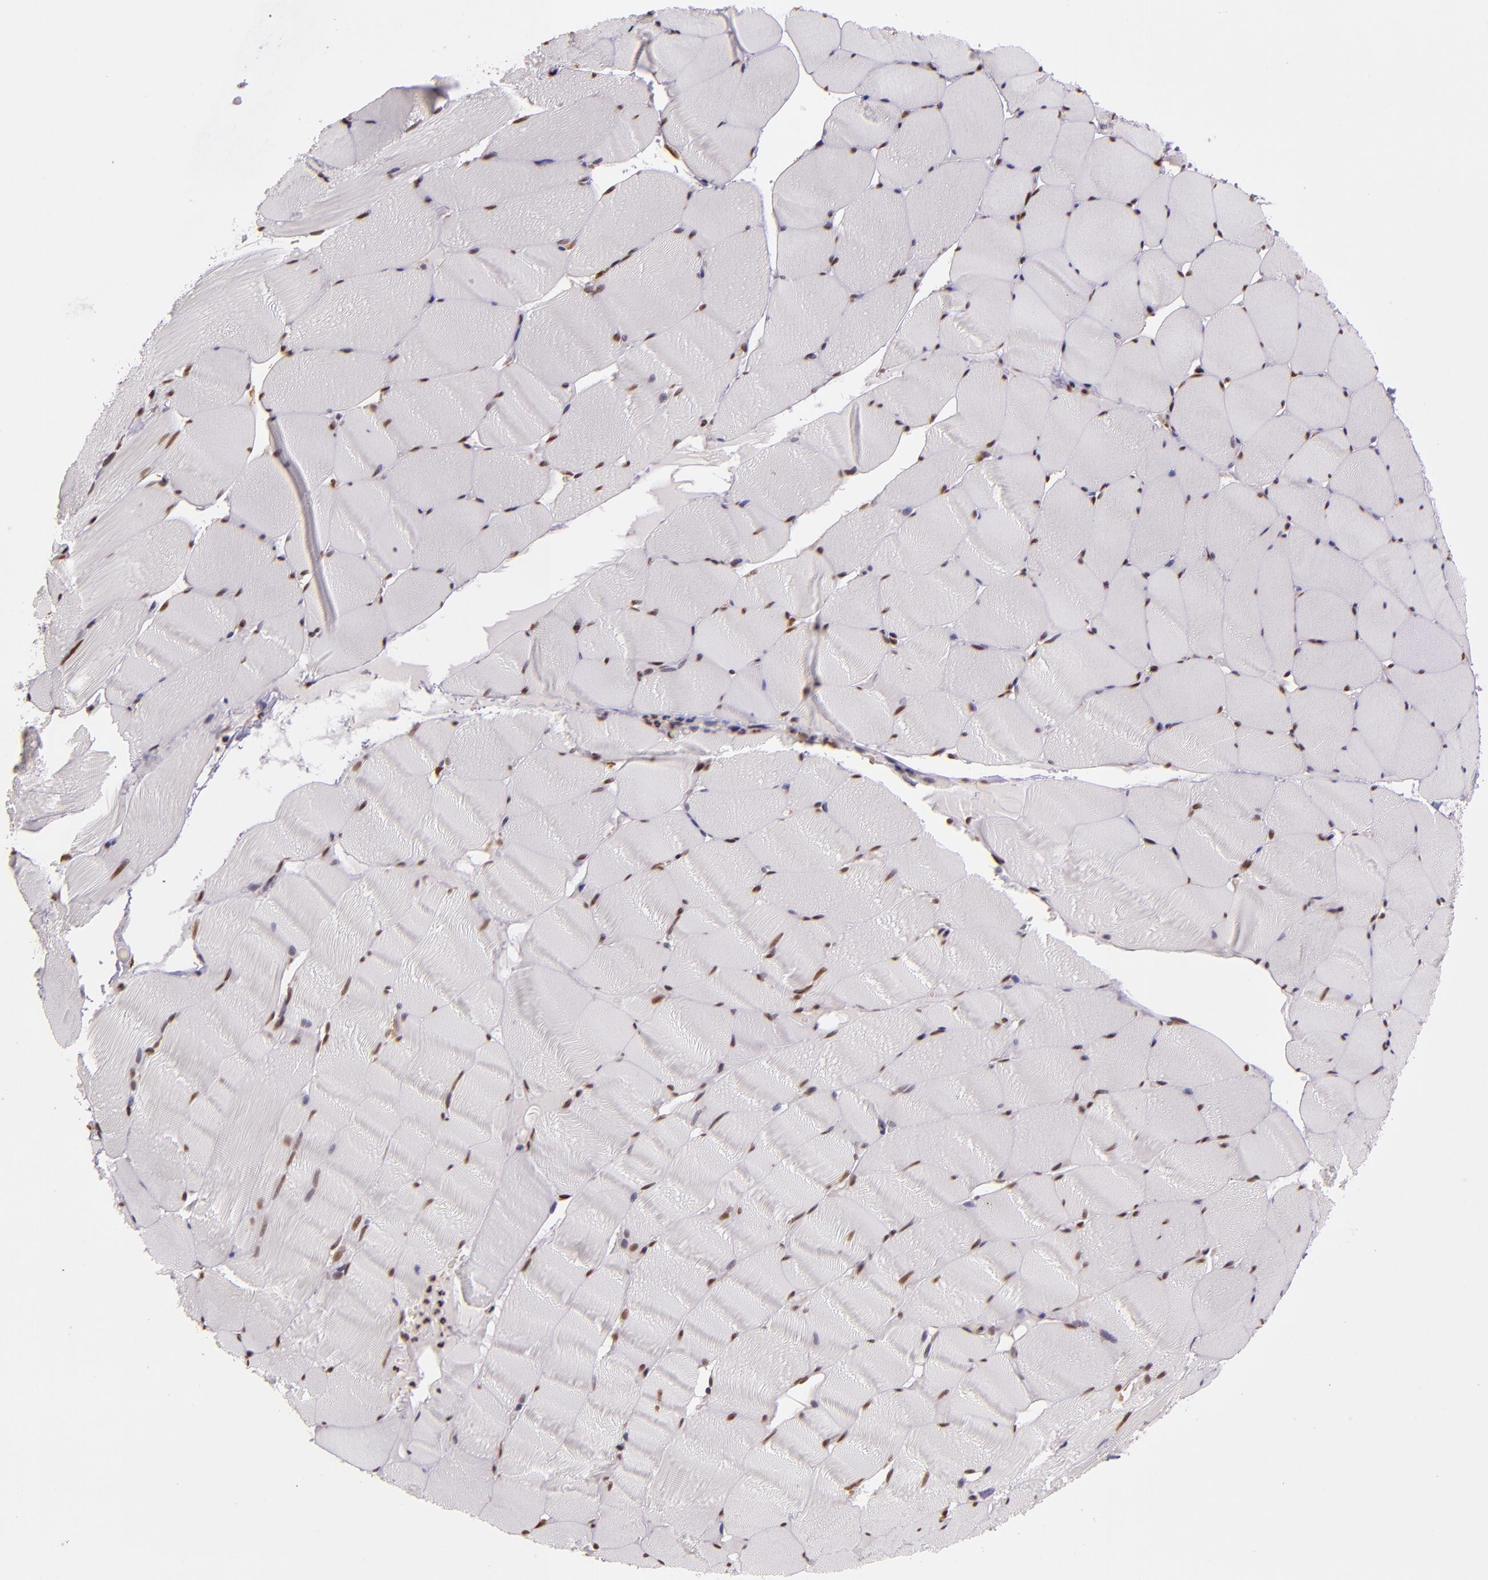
{"staining": {"intensity": "strong", "quantity": ">75%", "location": "nuclear"}, "tissue": "skeletal muscle", "cell_type": "Myocytes", "image_type": "normal", "snomed": [{"axis": "morphology", "description": "Normal tissue, NOS"}, {"axis": "topography", "description": "Skeletal muscle"}], "caption": "Approximately >75% of myocytes in normal human skeletal muscle show strong nuclear protein positivity as visualized by brown immunohistochemical staining.", "gene": "USF1", "patient": {"sex": "male", "age": 62}}